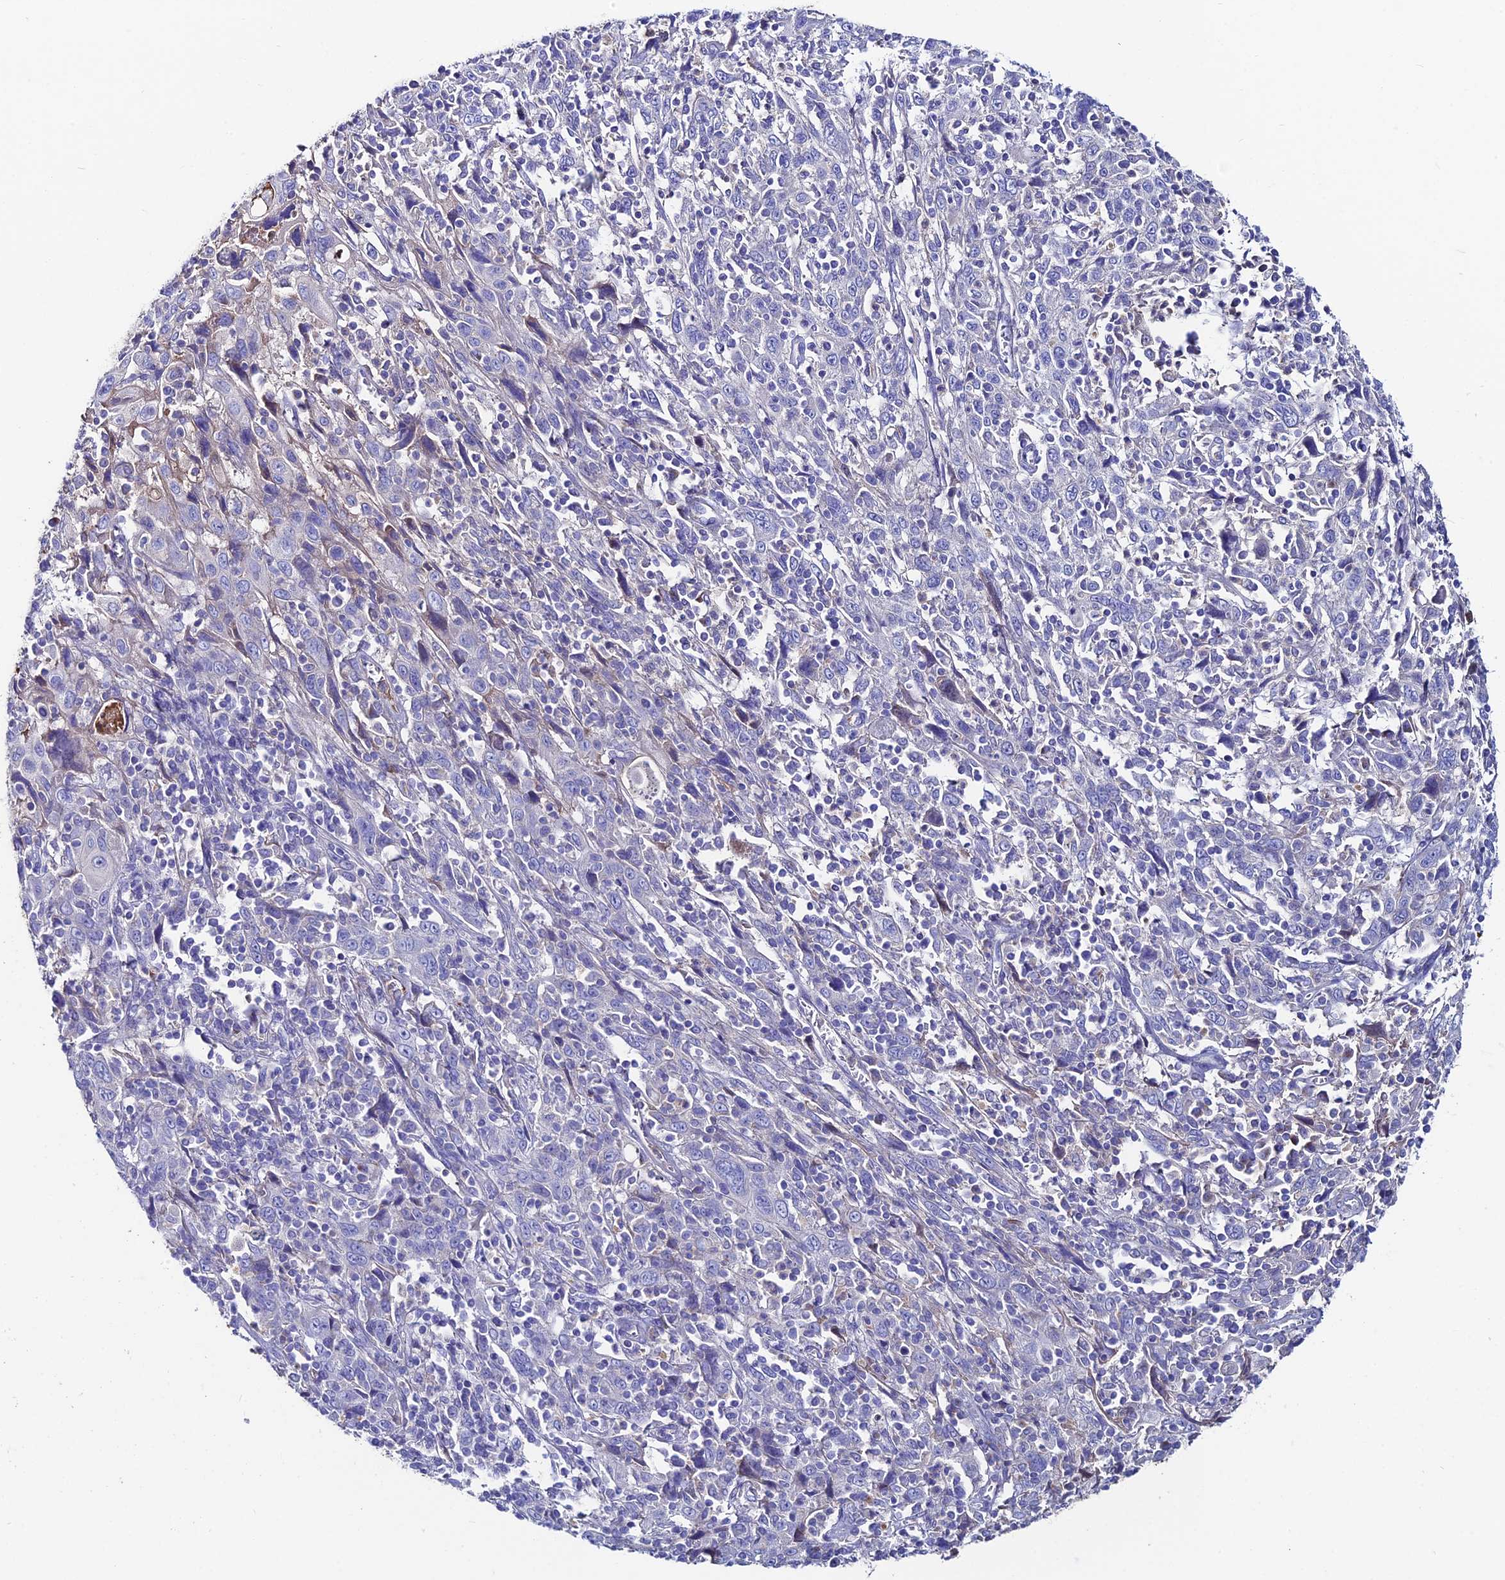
{"staining": {"intensity": "negative", "quantity": "none", "location": "none"}, "tissue": "cervical cancer", "cell_type": "Tumor cells", "image_type": "cancer", "snomed": [{"axis": "morphology", "description": "Squamous cell carcinoma, NOS"}, {"axis": "topography", "description": "Cervix"}], "caption": "This is a photomicrograph of immunohistochemistry (IHC) staining of cervical squamous cell carcinoma, which shows no expression in tumor cells. (DAB immunohistochemistry (IHC), high magnification).", "gene": "SLC25A16", "patient": {"sex": "female", "age": 46}}